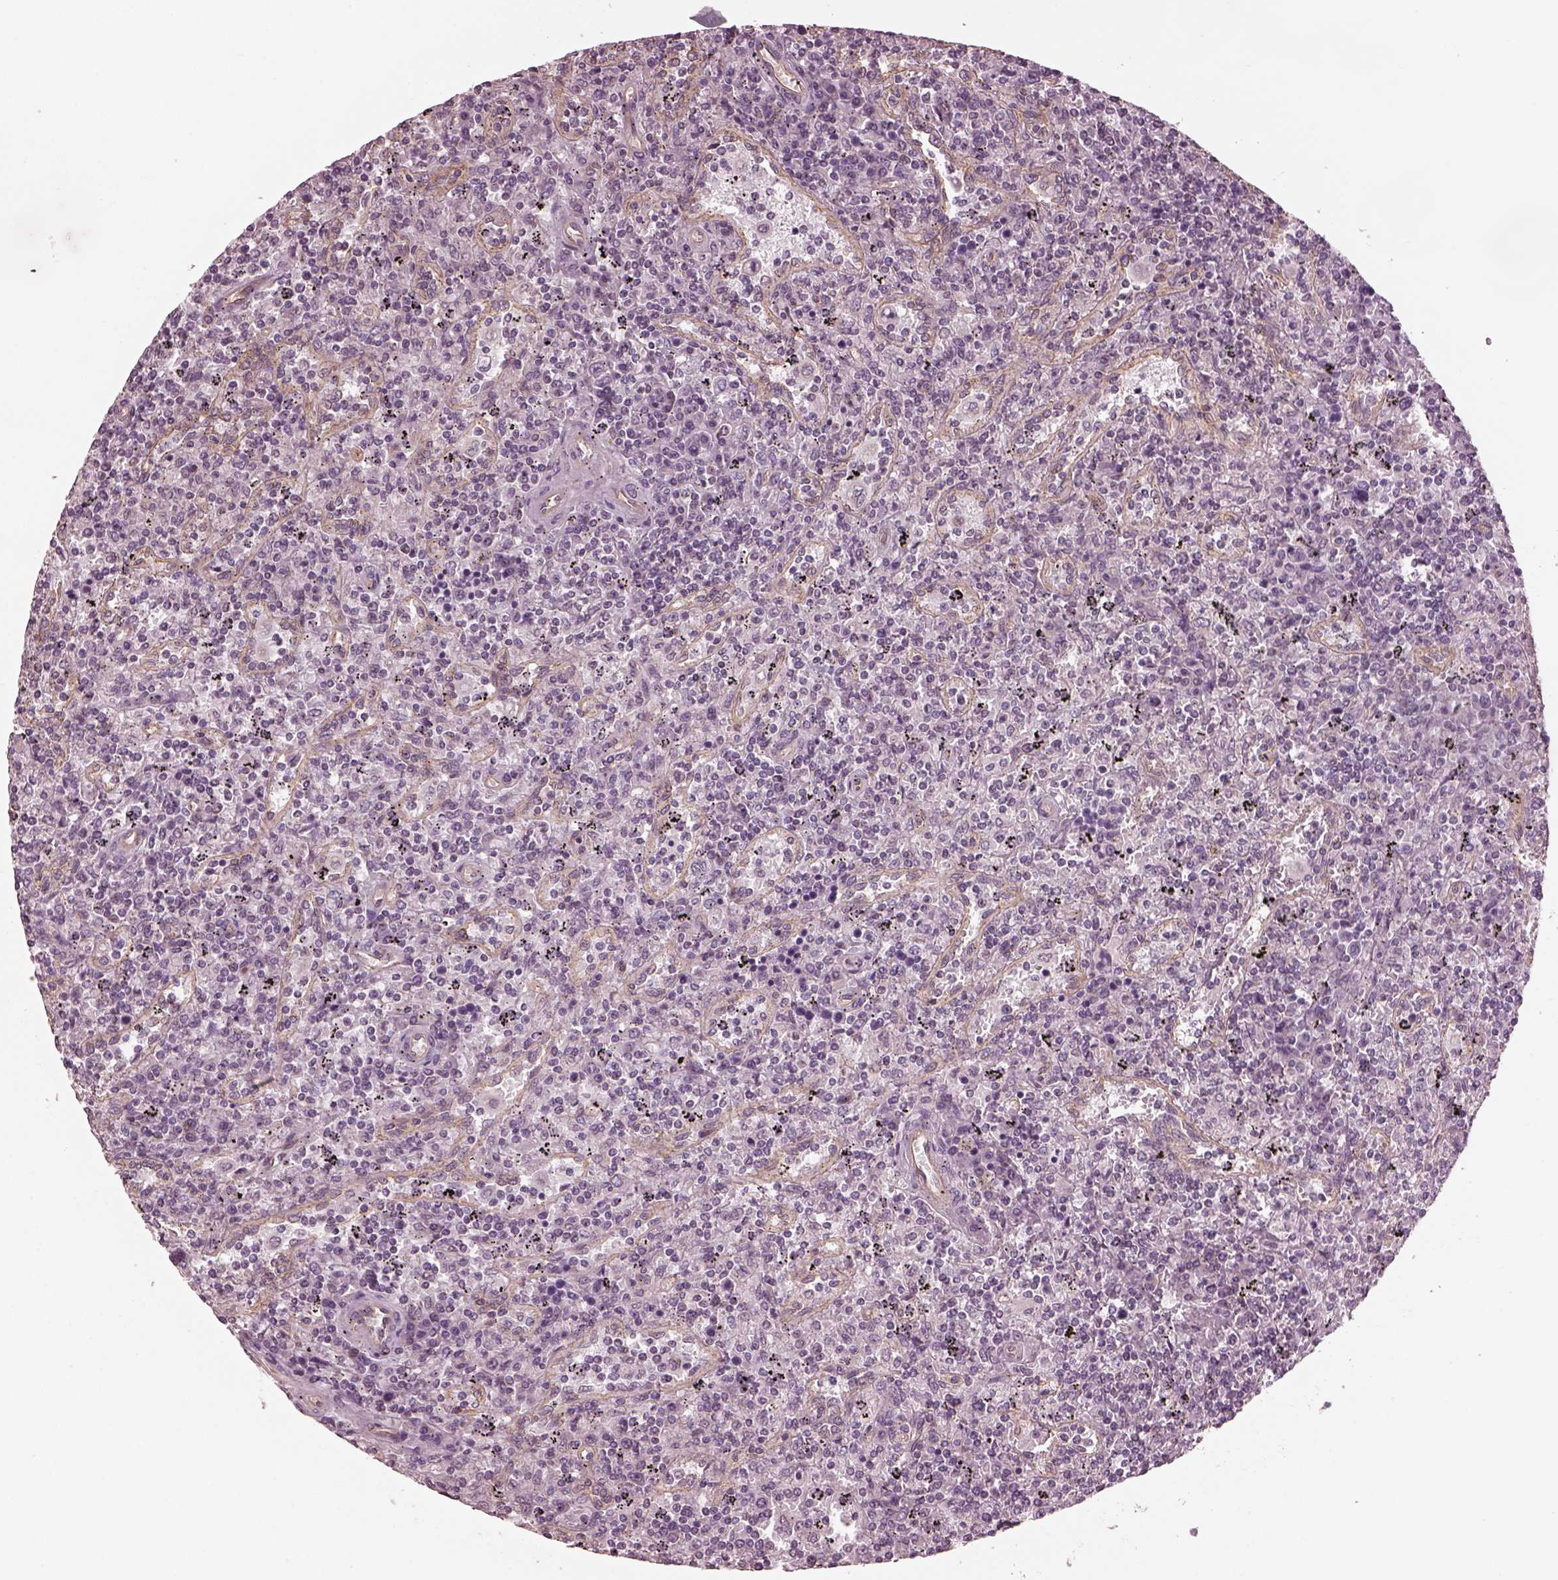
{"staining": {"intensity": "negative", "quantity": "none", "location": "none"}, "tissue": "lymphoma", "cell_type": "Tumor cells", "image_type": "cancer", "snomed": [{"axis": "morphology", "description": "Malignant lymphoma, non-Hodgkin's type, Low grade"}, {"axis": "topography", "description": "Spleen"}], "caption": "Lymphoma was stained to show a protein in brown. There is no significant expression in tumor cells.", "gene": "ODAD1", "patient": {"sex": "male", "age": 62}}